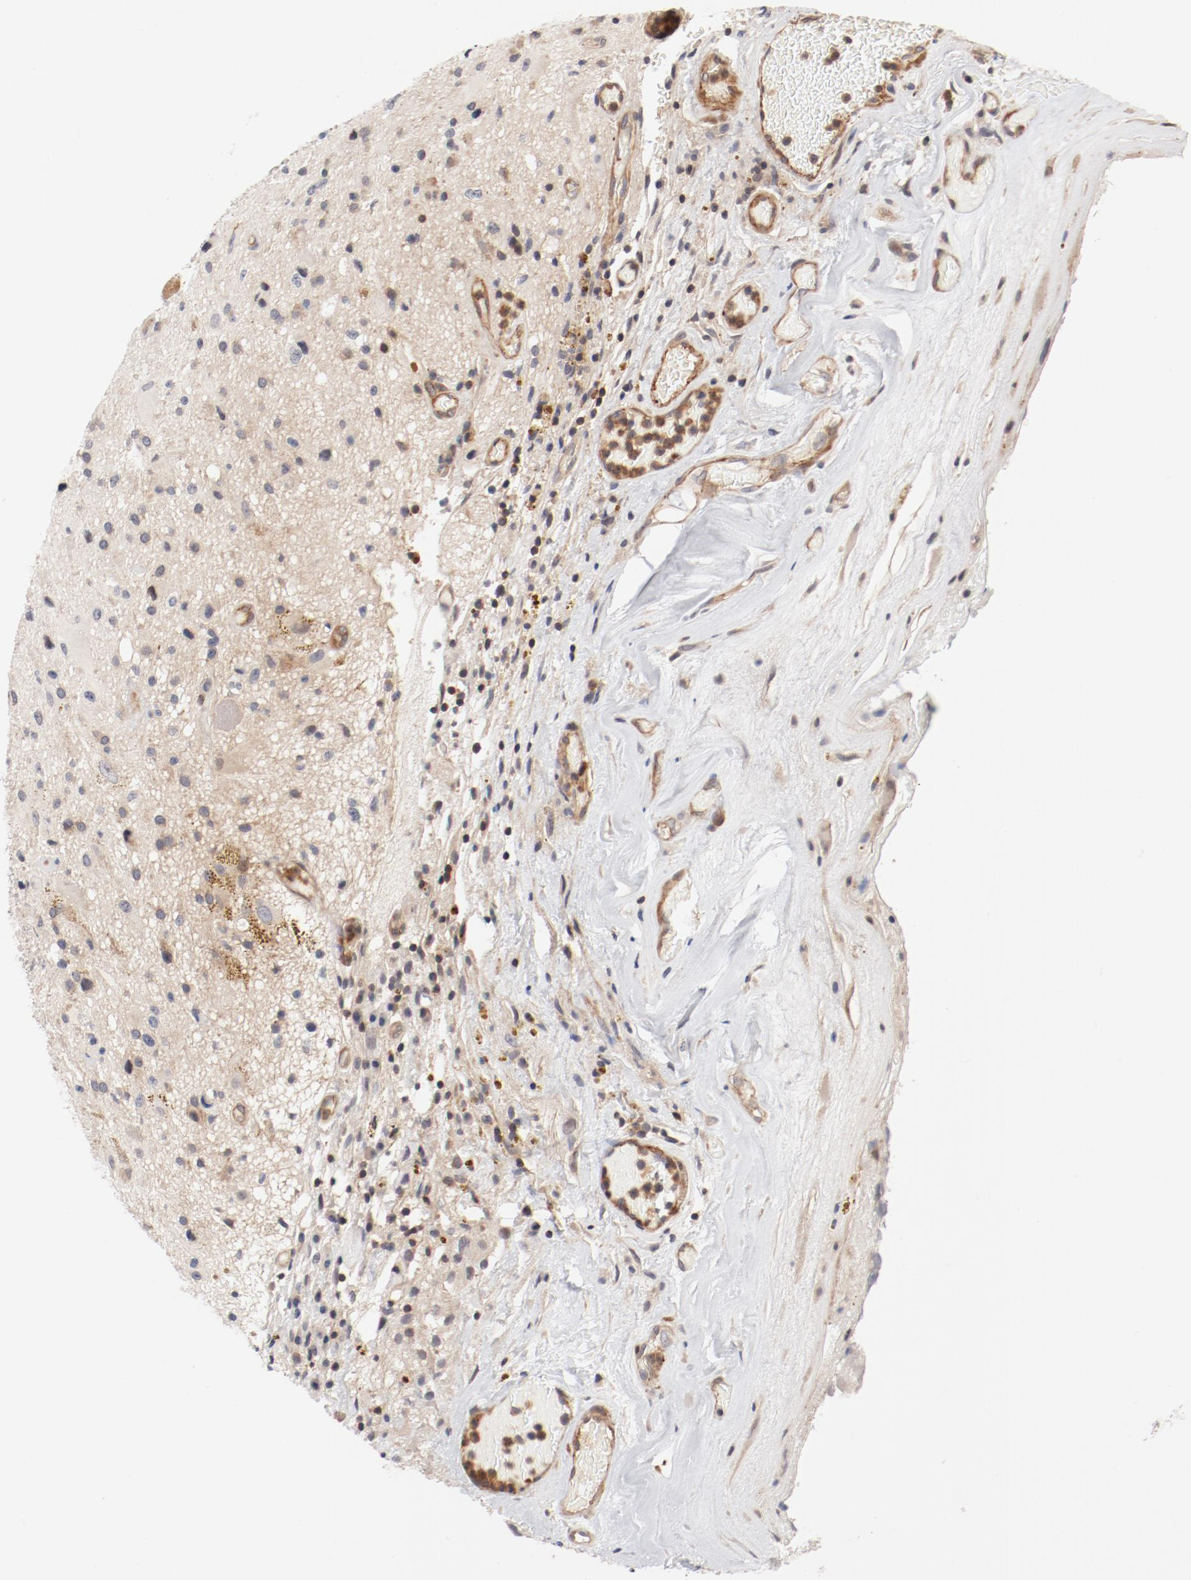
{"staining": {"intensity": "weak", "quantity": "25%-75%", "location": "cytoplasmic/membranous"}, "tissue": "glioma", "cell_type": "Tumor cells", "image_type": "cancer", "snomed": [{"axis": "morphology", "description": "Glioma, malignant, Low grade"}, {"axis": "topography", "description": "Brain"}], "caption": "This is an image of immunohistochemistry staining of glioma, which shows weak staining in the cytoplasmic/membranous of tumor cells.", "gene": "ZNF267", "patient": {"sex": "male", "age": 58}}